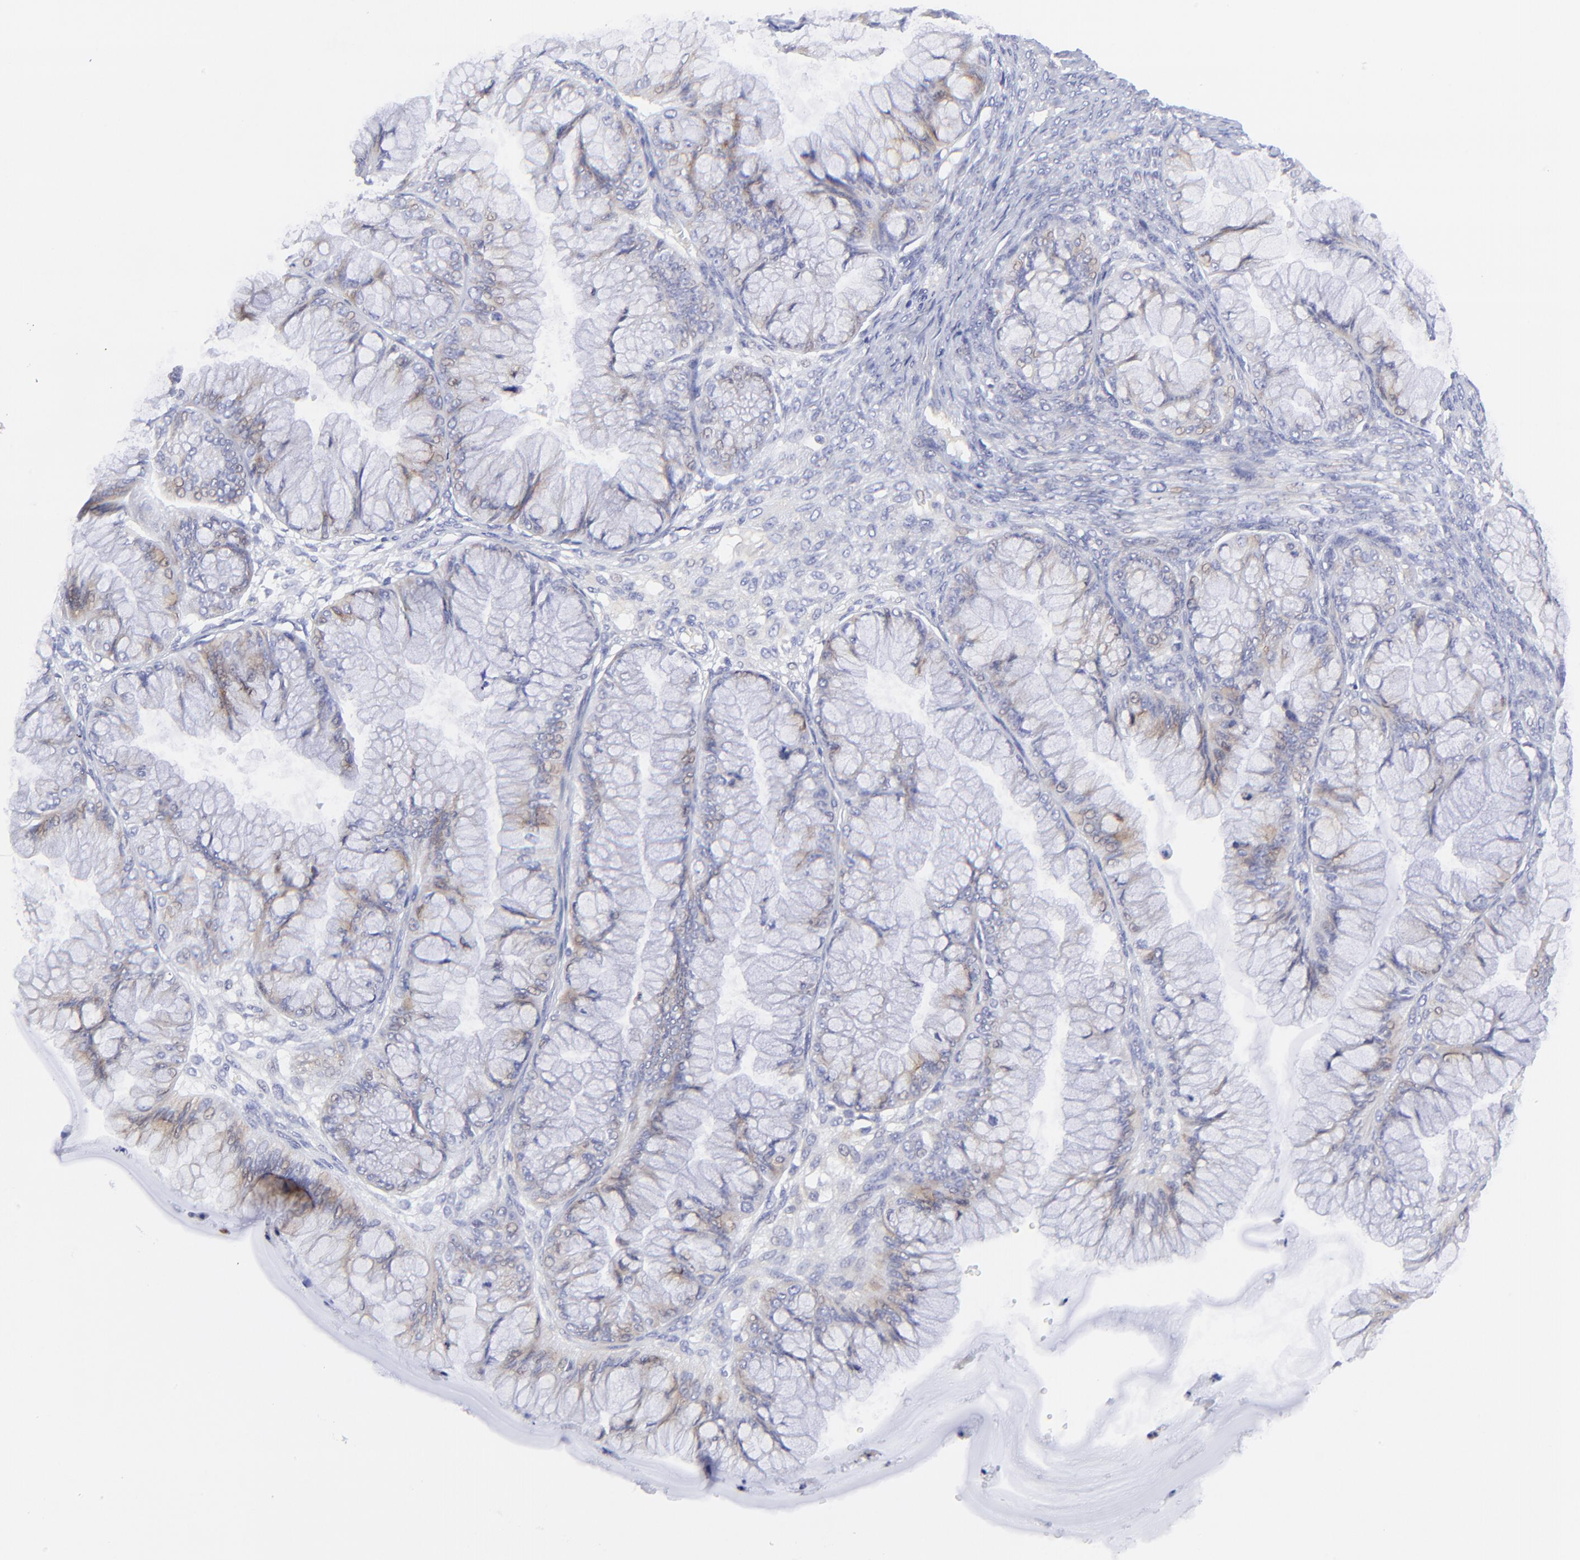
{"staining": {"intensity": "weak", "quantity": "<25%", "location": "cytoplasmic/membranous"}, "tissue": "ovarian cancer", "cell_type": "Tumor cells", "image_type": "cancer", "snomed": [{"axis": "morphology", "description": "Cystadenocarcinoma, mucinous, NOS"}, {"axis": "topography", "description": "Ovary"}], "caption": "A histopathology image of ovarian cancer stained for a protein reveals no brown staining in tumor cells.", "gene": "LHFPL1", "patient": {"sex": "female", "age": 63}}